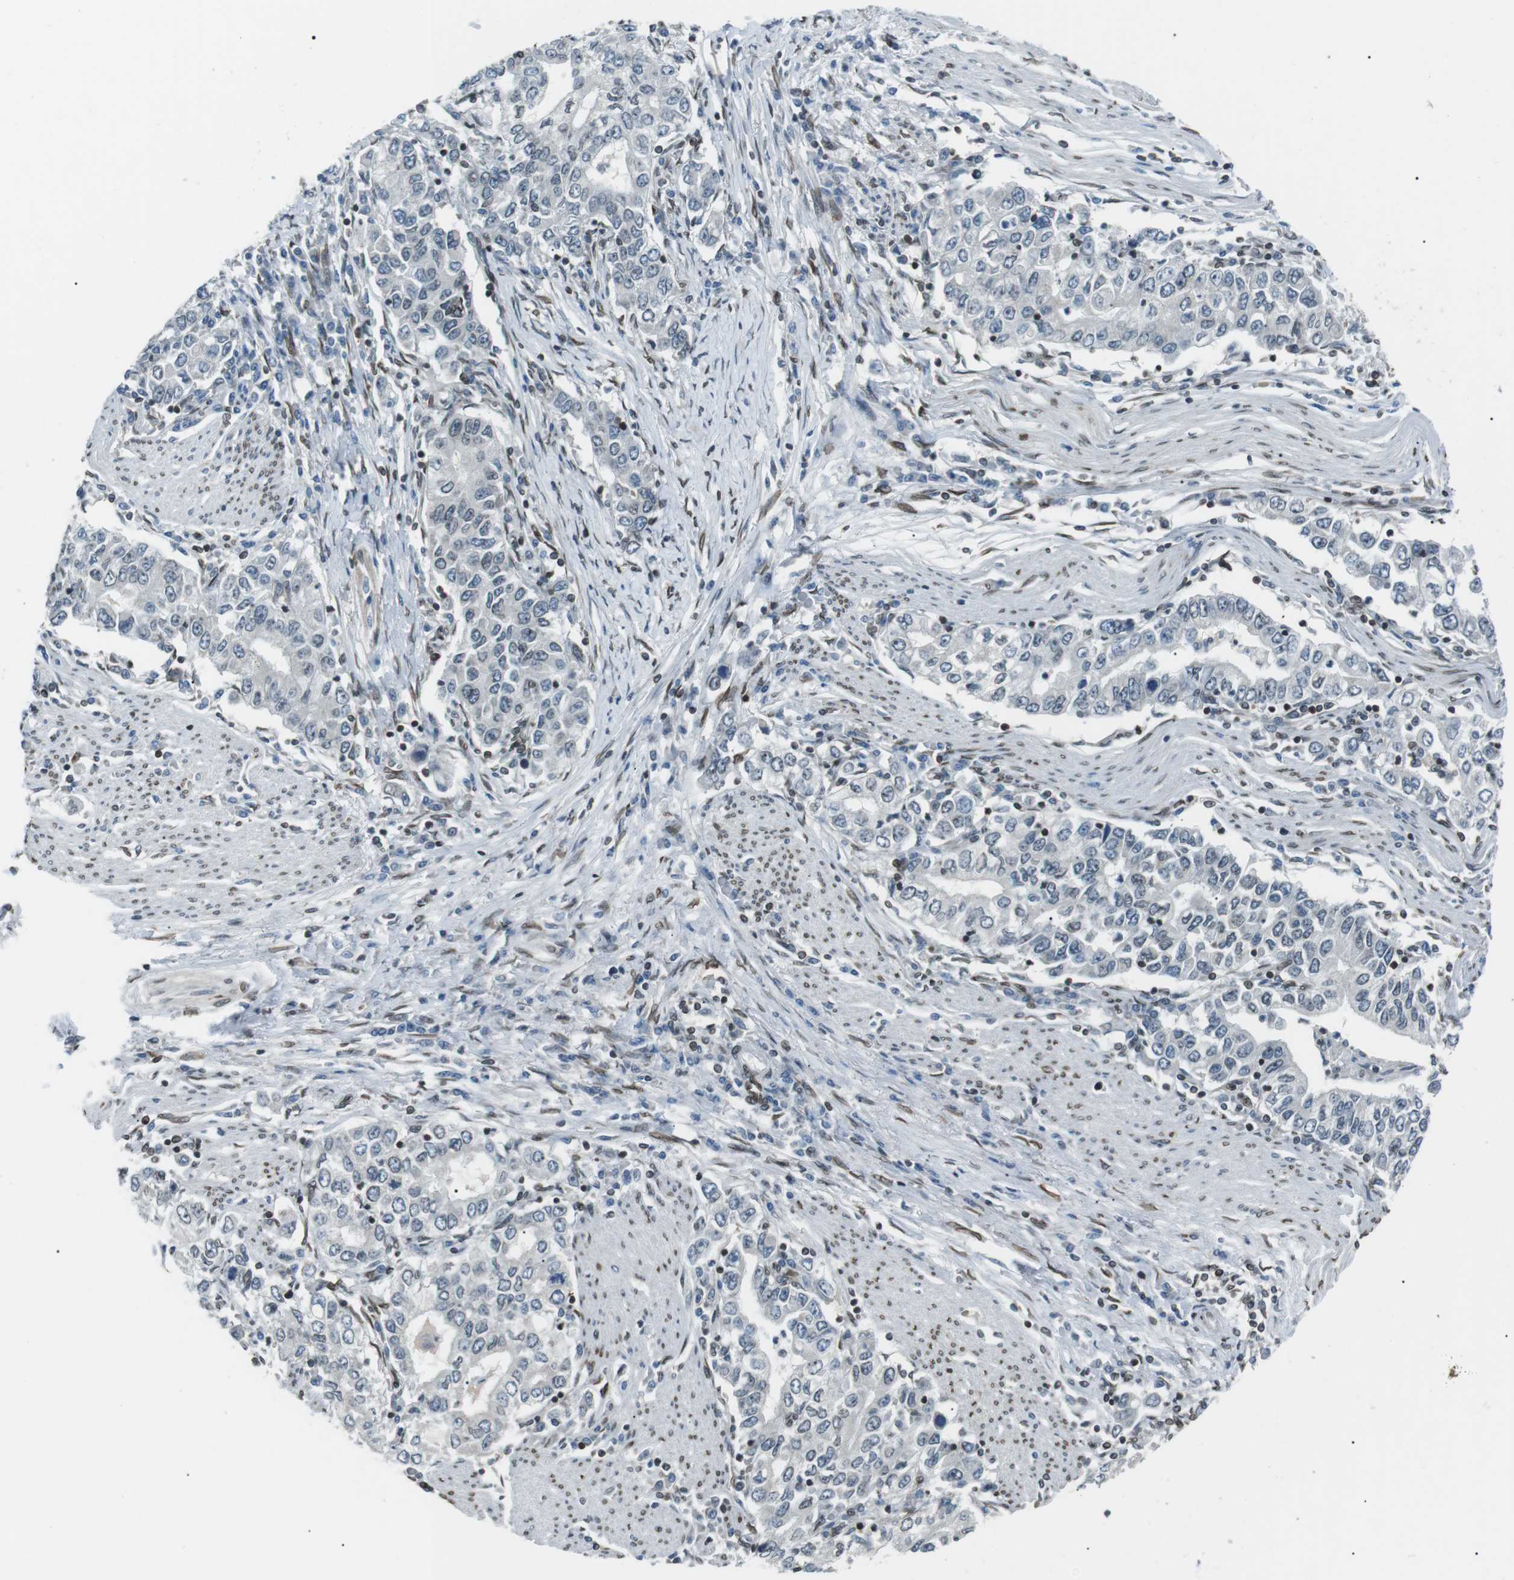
{"staining": {"intensity": "negative", "quantity": "none", "location": "none"}, "tissue": "stomach cancer", "cell_type": "Tumor cells", "image_type": "cancer", "snomed": [{"axis": "morphology", "description": "Adenocarcinoma, NOS"}, {"axis": "topography", "description": "Stomach, lower"}], "caption": "A micrograph of human adenocarcinoma (stomach) is negative for staining in tumor cells.", "gene": "TMX4", "patient": {"sex": "female", "age": 72}}